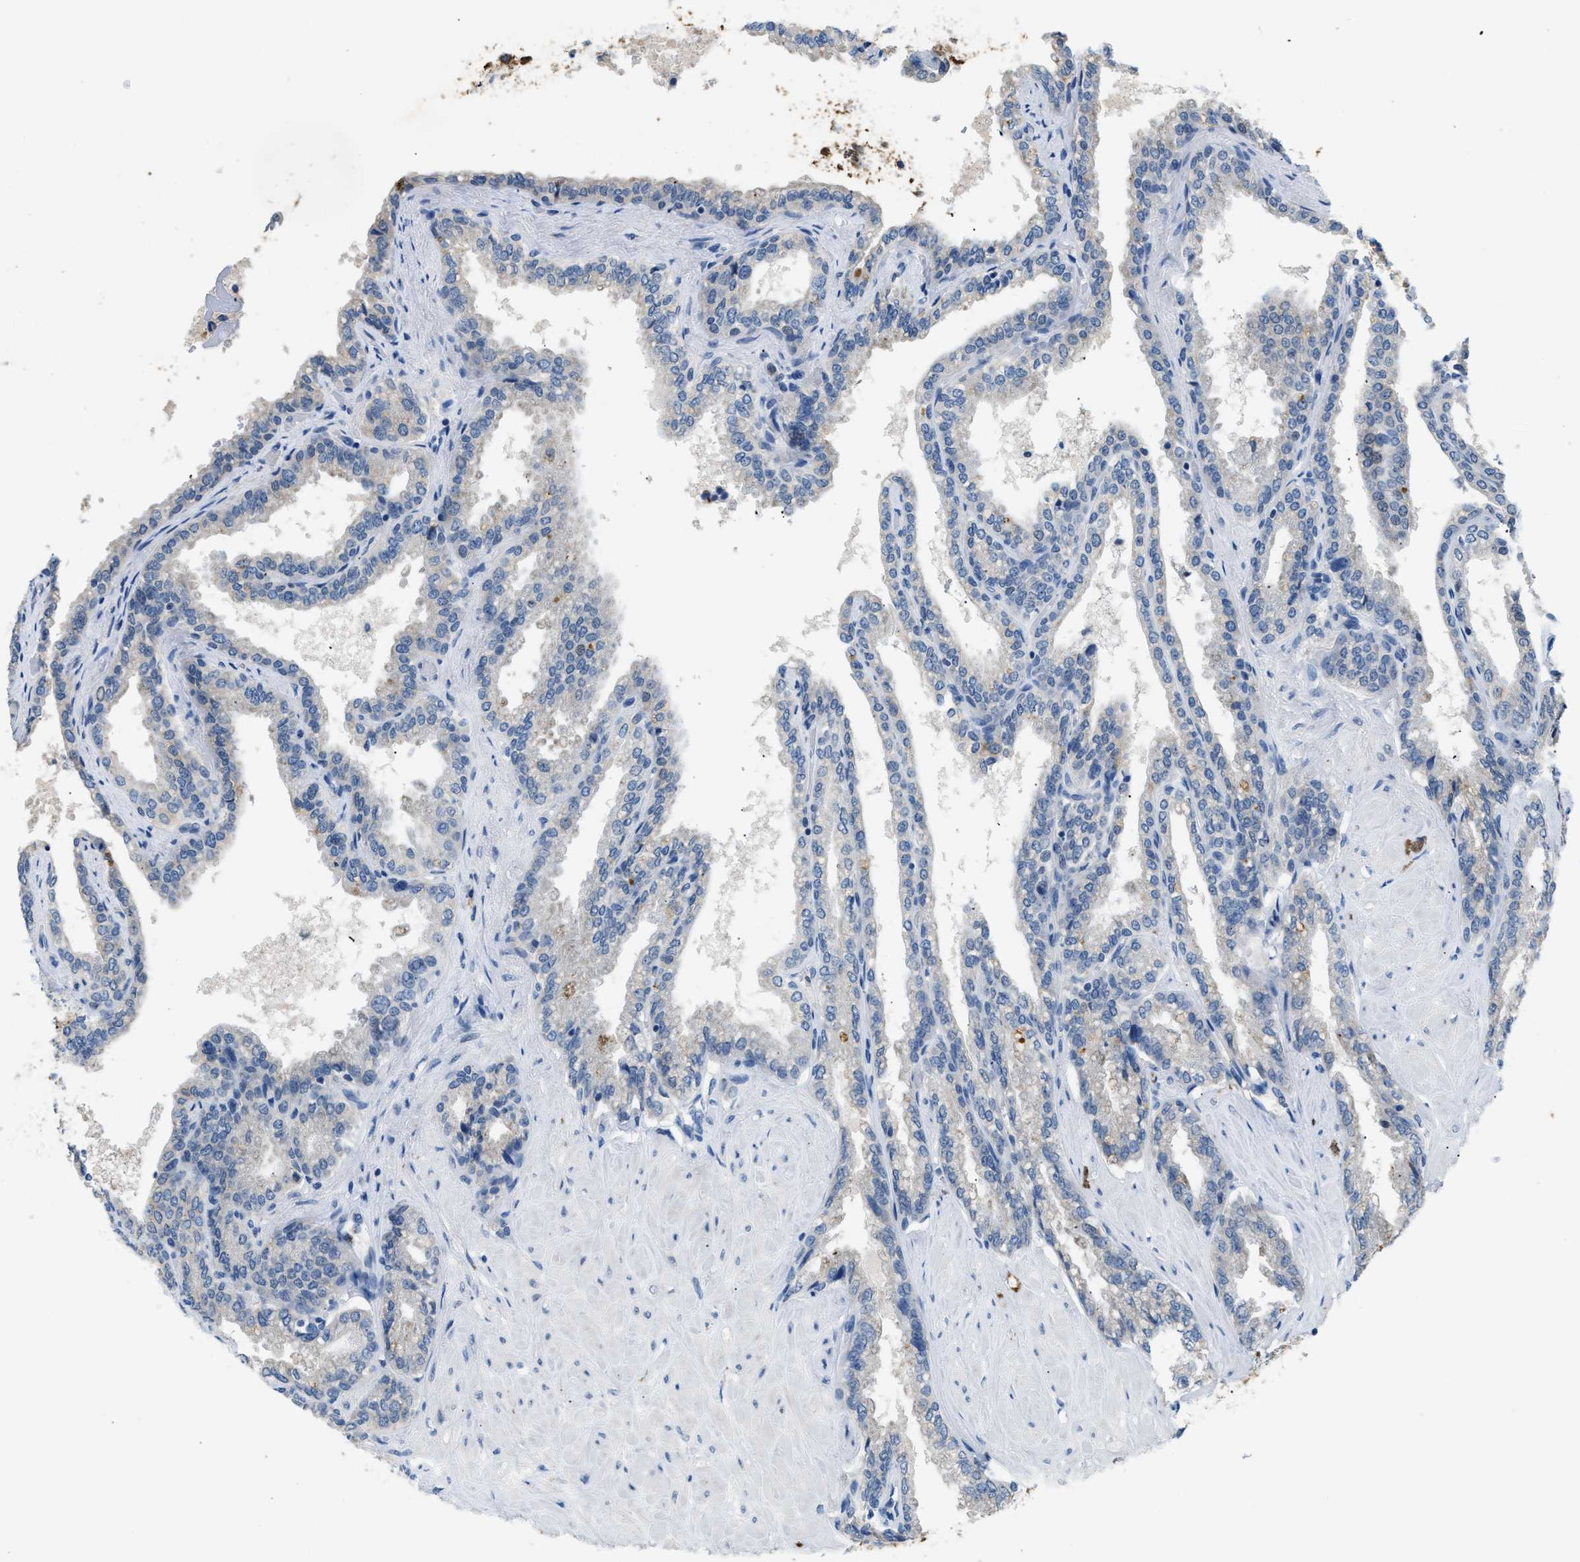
{"staining": {"intensity": "weak", "quantity": "<25%", "location": "cytoplasmic/membranous"}, "tissue": "seminal vesicle", "cell_type": "Glandular cells", "image_type": "normal", "snomed": [{"axis": "morphology", "description": "Normal tissue, NOS"}, {"axis": "topography", "description": "Seminal veicle"}], "caption": "Immunohistochemistry image of normal seminal vesicle stained for a protein (brown), which shows no expression in glandular cells. (DAB (3,3'-diaminobenzidine) IHC with hematoxylin counter stain).", "gene": "TOMM34", "patient": {"sex": "male", "age": 46}}